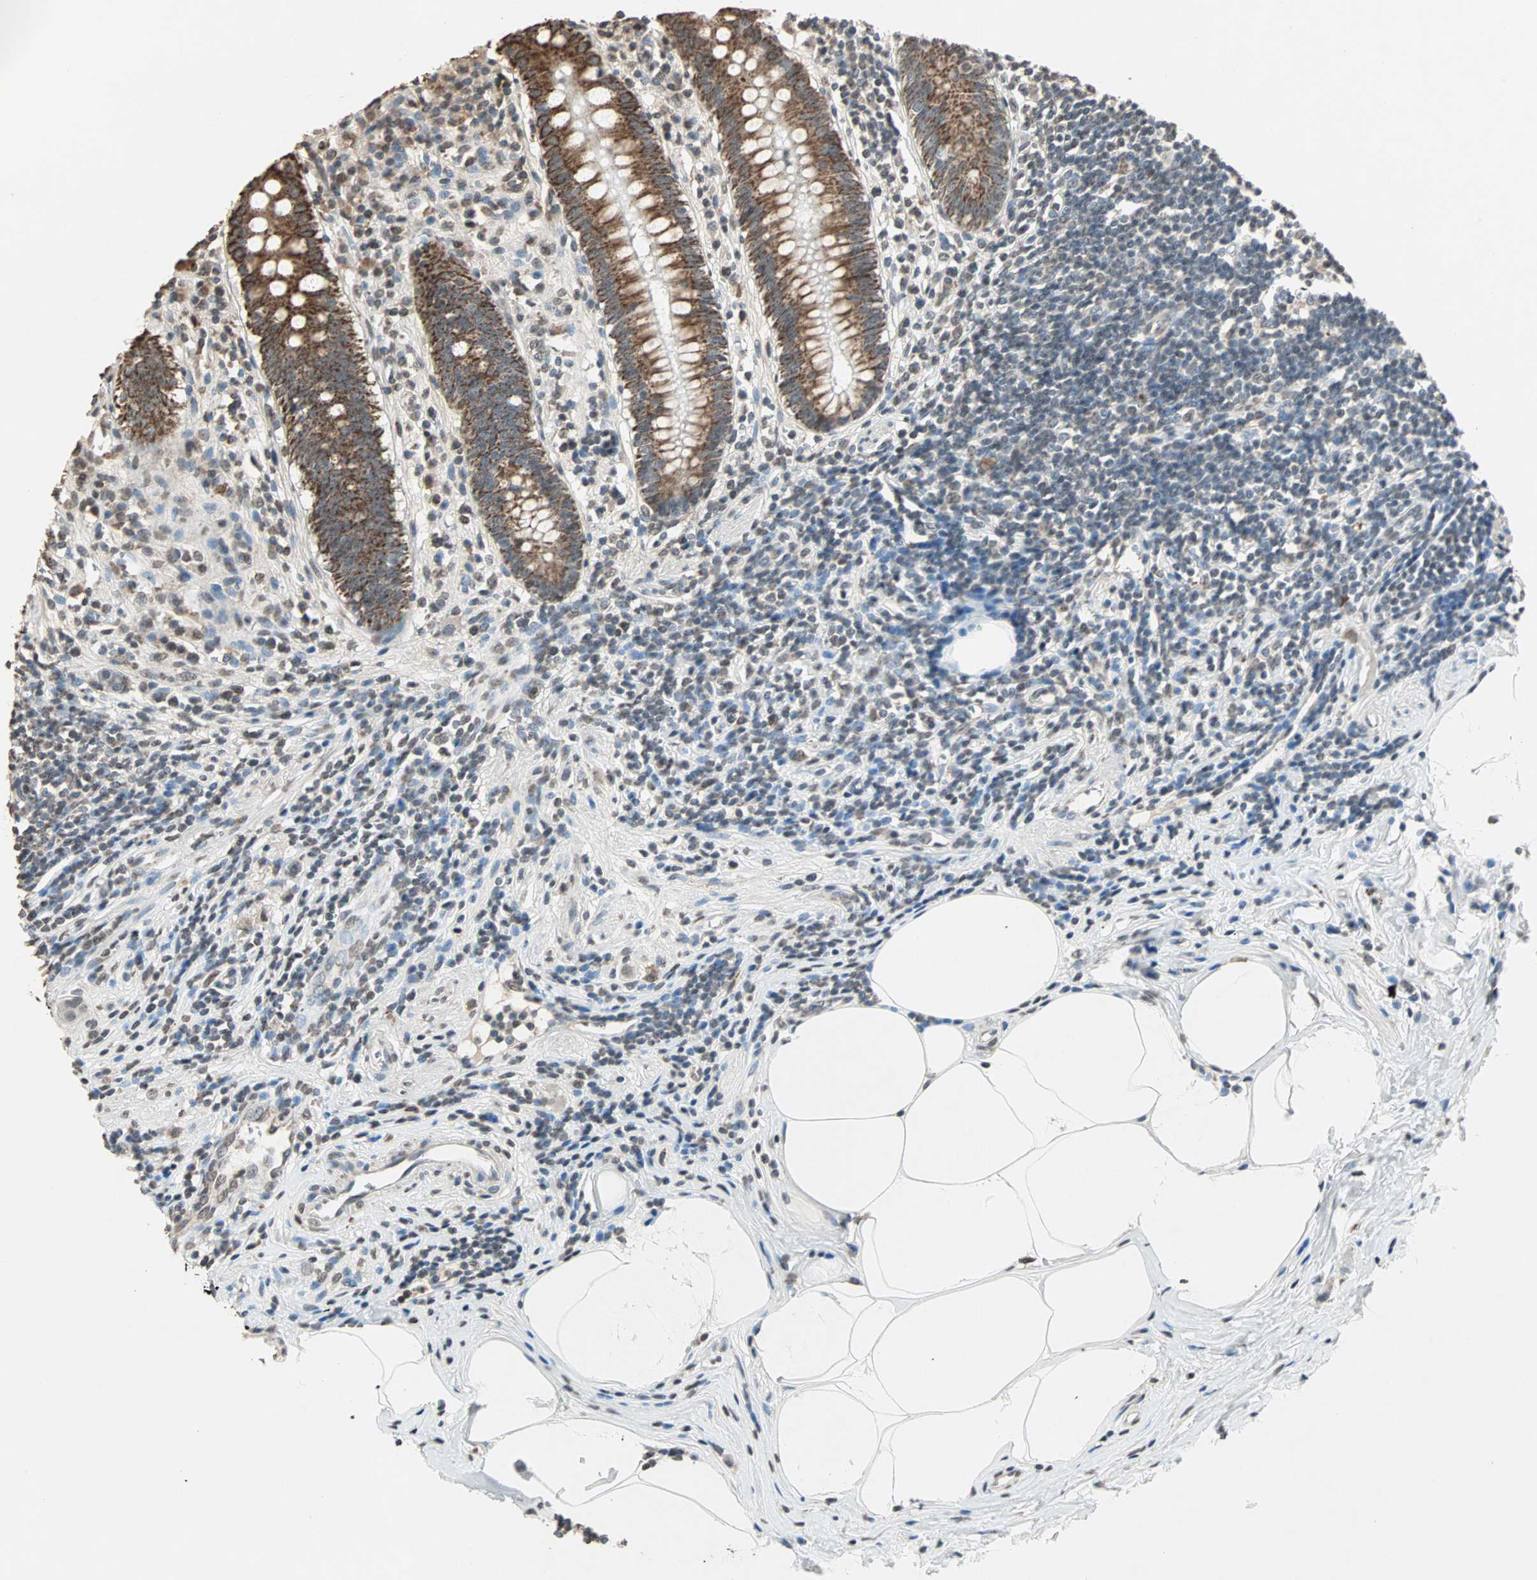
{"staining": {"intensity": "strong", "quantity": ">75%", "location": "cytoplasmic/membranous"}, "tissue": "appendix", "cell_type": "Glandular cells", "image_type": "normal", "snomed": [{"axis": "morphology", "description": "Normal tissue, NOS"}, {"axis": "topography", "description": "Appendix"}], "caption": "DAB (3,3'-diaminobenzidine) immunohistochemical staining of unremarkable appendix demonstrates strong cytoplasmic/membranous protein staining in about >75% of glandular cells.", "gene": "PRELID1", "patient": {"sex": "female", "age": 50}}